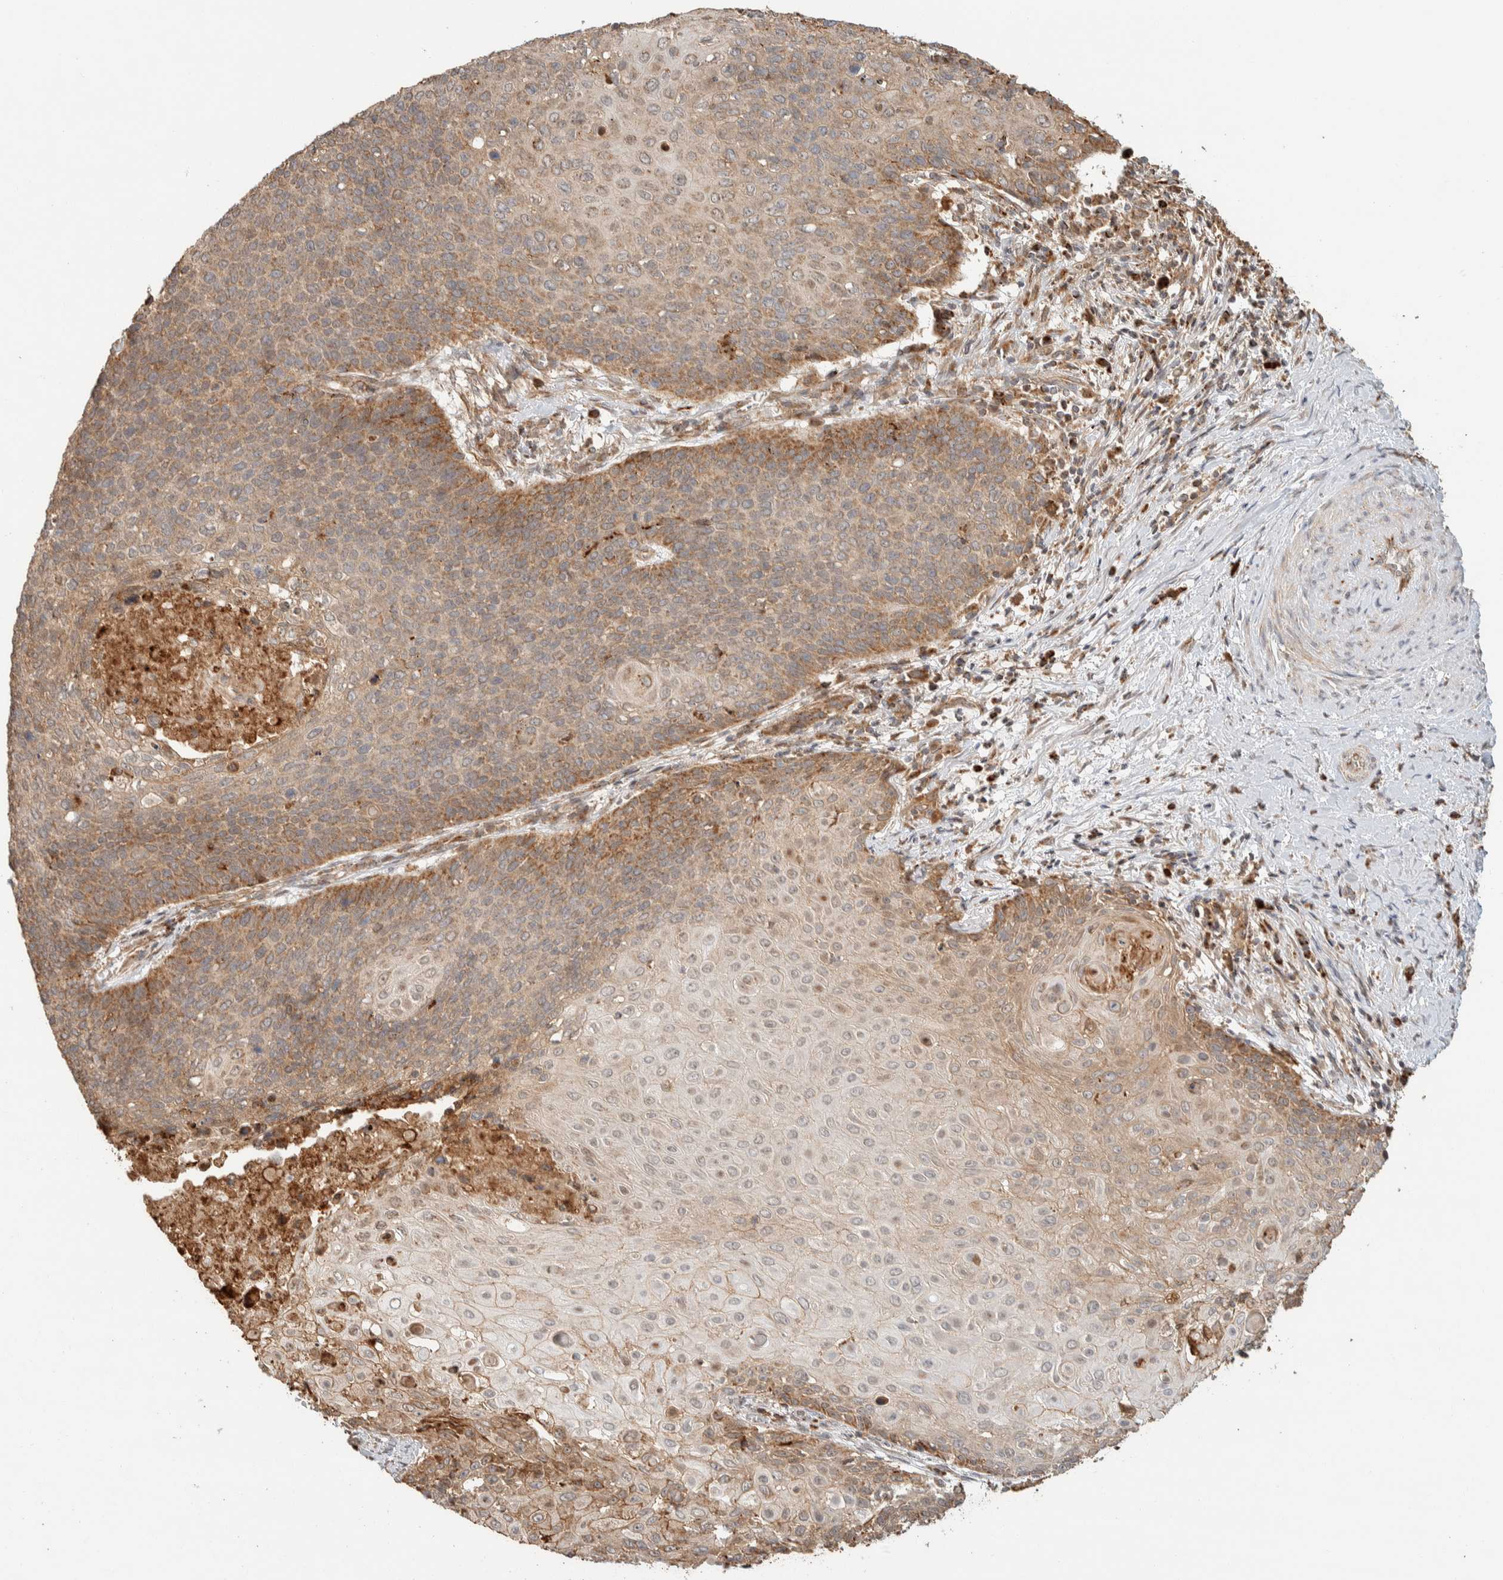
{"staining": {"intensity": "moderate", "quantity": "25%-75%", "location": "cytoplasmic/membranous"}, "tissue": "cervical cancer", "cell_type": "Tumor cells", "image_type": "cancer", "snomed": [{"axis": "morphology", "description": "Squamous cell carcinoma, NOS"}, {"axis": "topography", "description": "Cervix"}], "caption": "Immunohistochemistry histopathology image of human cervical cancer stained for a protein (brown), which displays medium levels of moderate cytoplasmic/membranous expression in about 25%-75% of tumor cells.", "gene": "KIF9", "patient": {"sex": "female", "age": 39}}